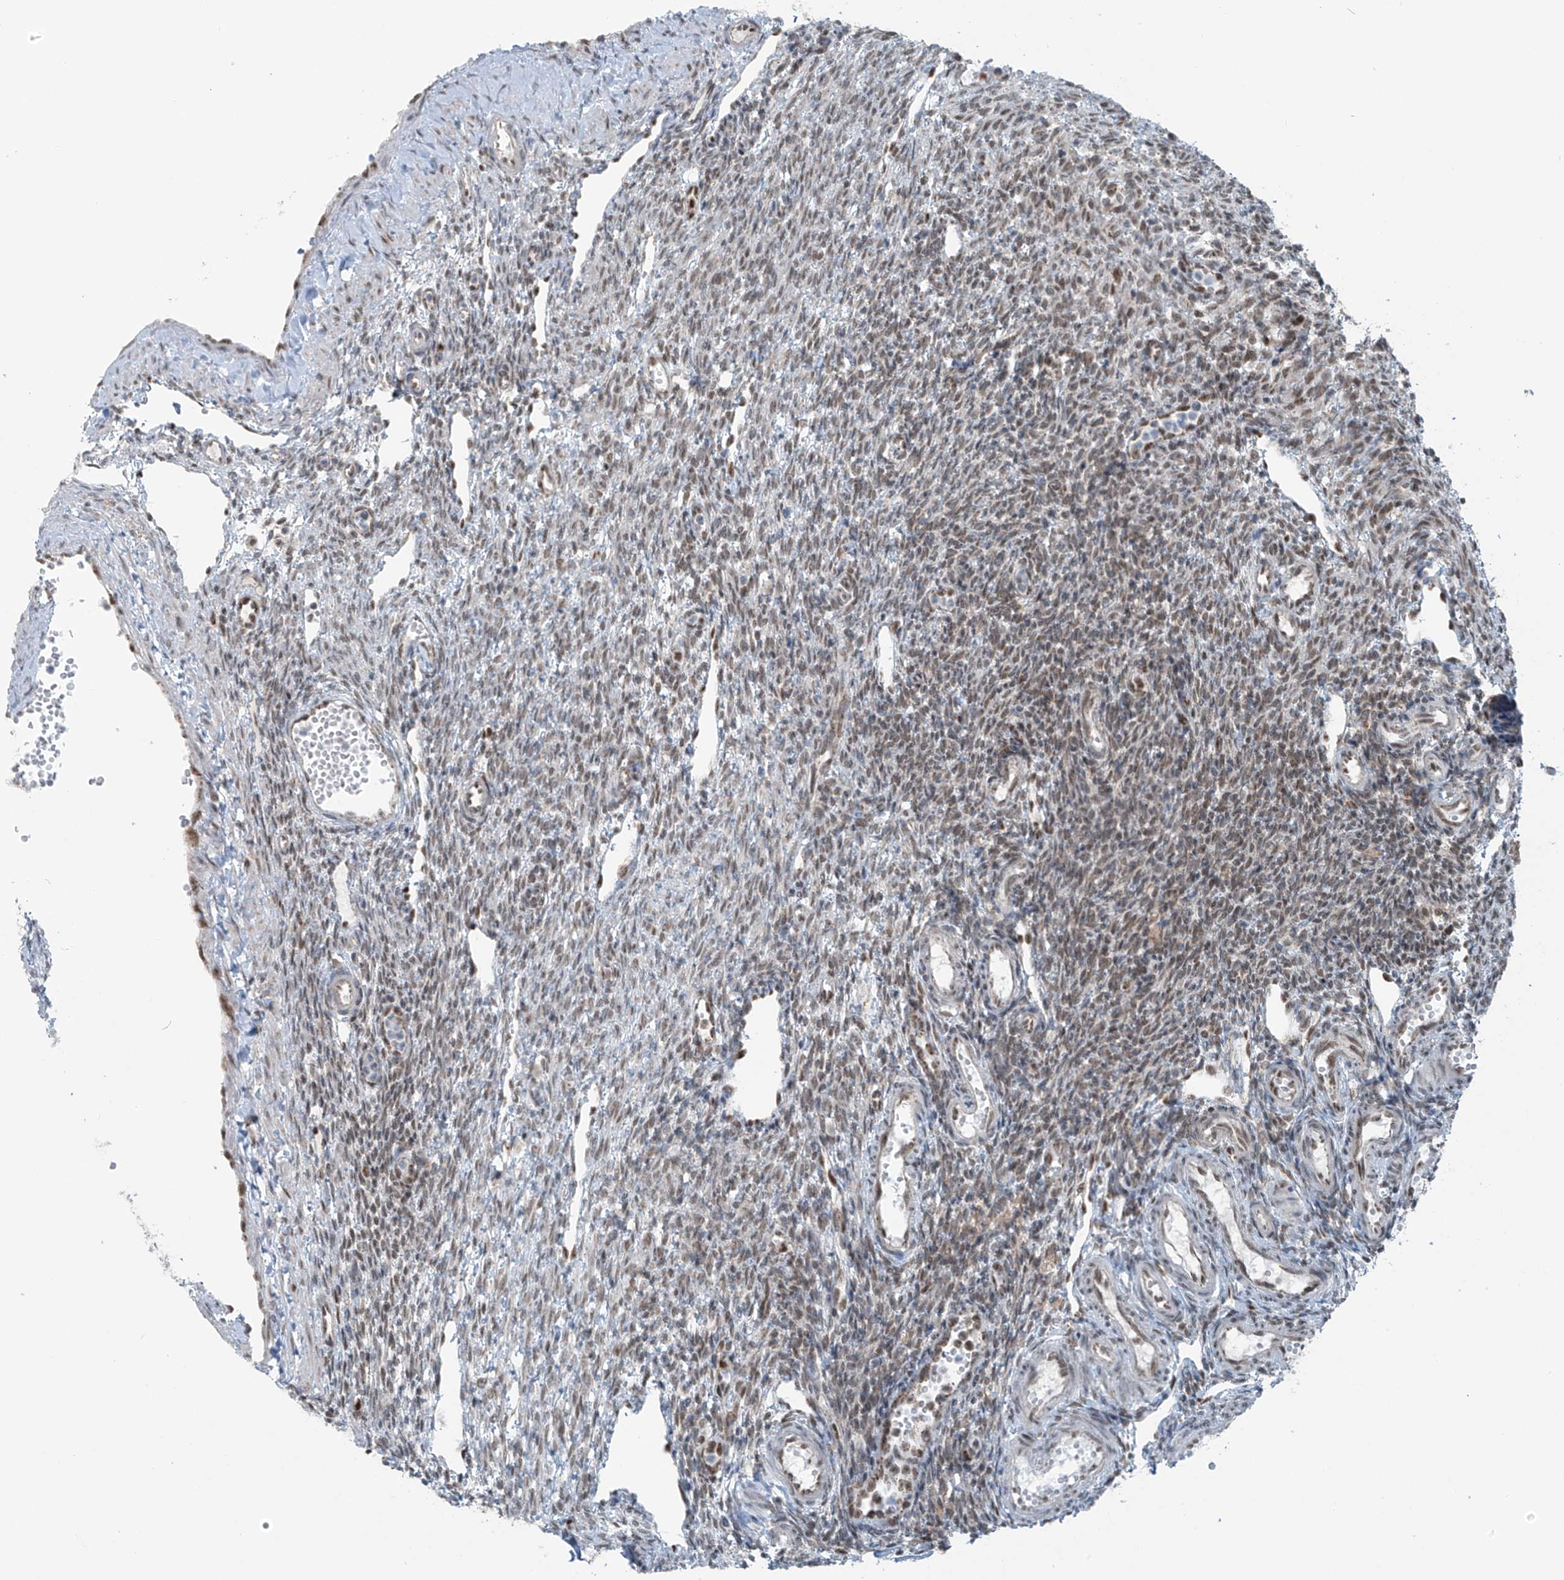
{"staining": {"intensity": "moderate", "quantity": ">75%", "location": "nuclear"}, "tissue": "ovary", "cell_type": "Follicle cells", "image_type": "normal", "snomed": [{"axis": "morphology", "description": "Normal tissue, NOS"}, {"axis": "morphology", "description": "Cyst, NOS"}, {"axis": "topography", "description": "Ovary"}], "caption": "A brown stain shows moderate nuclear expression of a protein in follicle cells of unremarkable ovary.", "gene": "WRNIP1", "patient": {"sex": "female", "age": 33}}